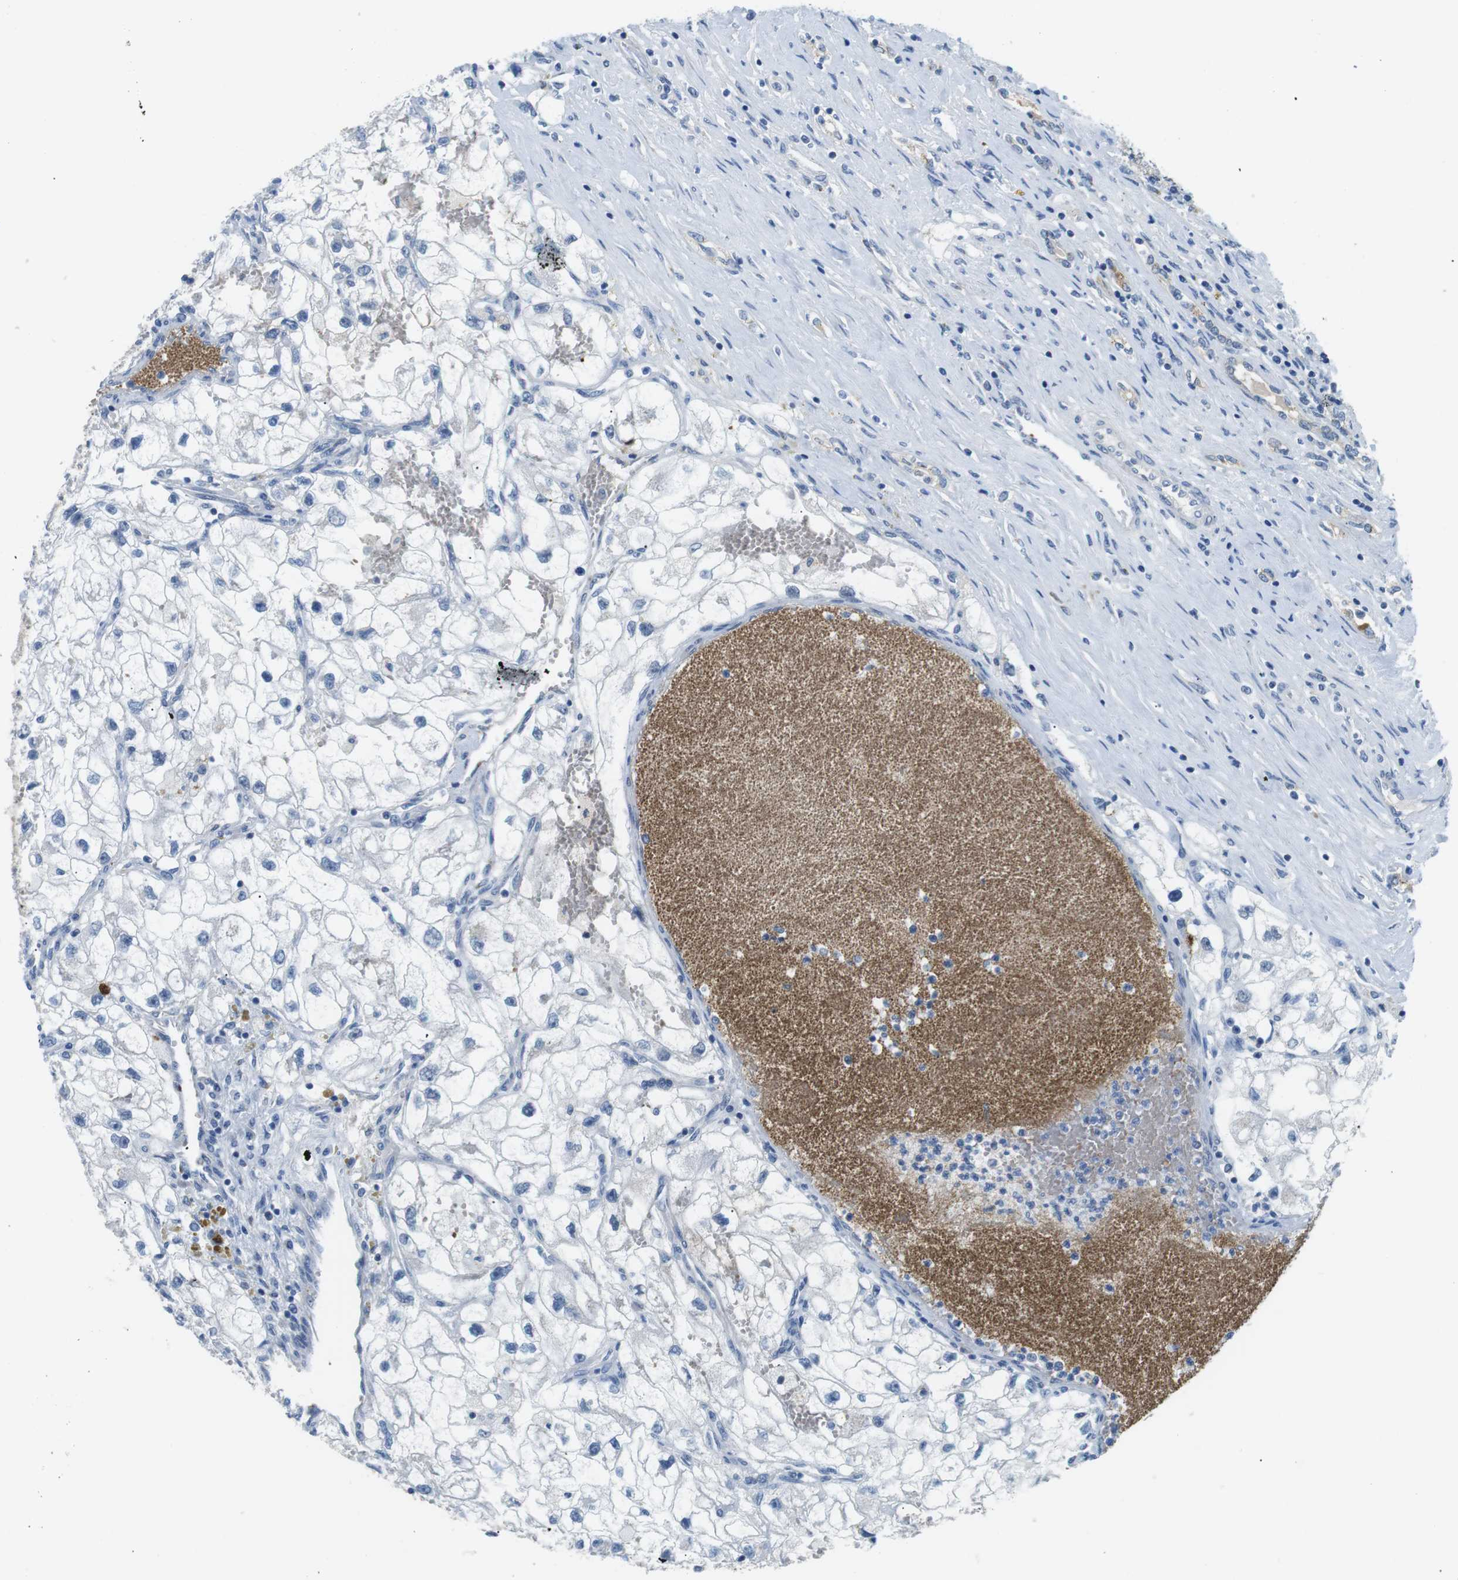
{"staining": {"intensity": "negative", "quantity": "none", "location": "none"}, "tissue": "renal cancer", "cell_type": "Tumor cells", "image_type": "cancer", "snomed": [{"axis": "morphology", "description": "Adenocarcinoma, NOS"}, {"axis": "topography", "description": "Kidney"}], "caption": "DAB immunohistochemical staining of human renal cancer (adenocarcinoma) shows no significant expression in tumor cells. (Immunohistochemistry, brightfield microscopy, high magnification).", "gene": "WSCD1", "patient": {"sex": "female", "age": 70}}